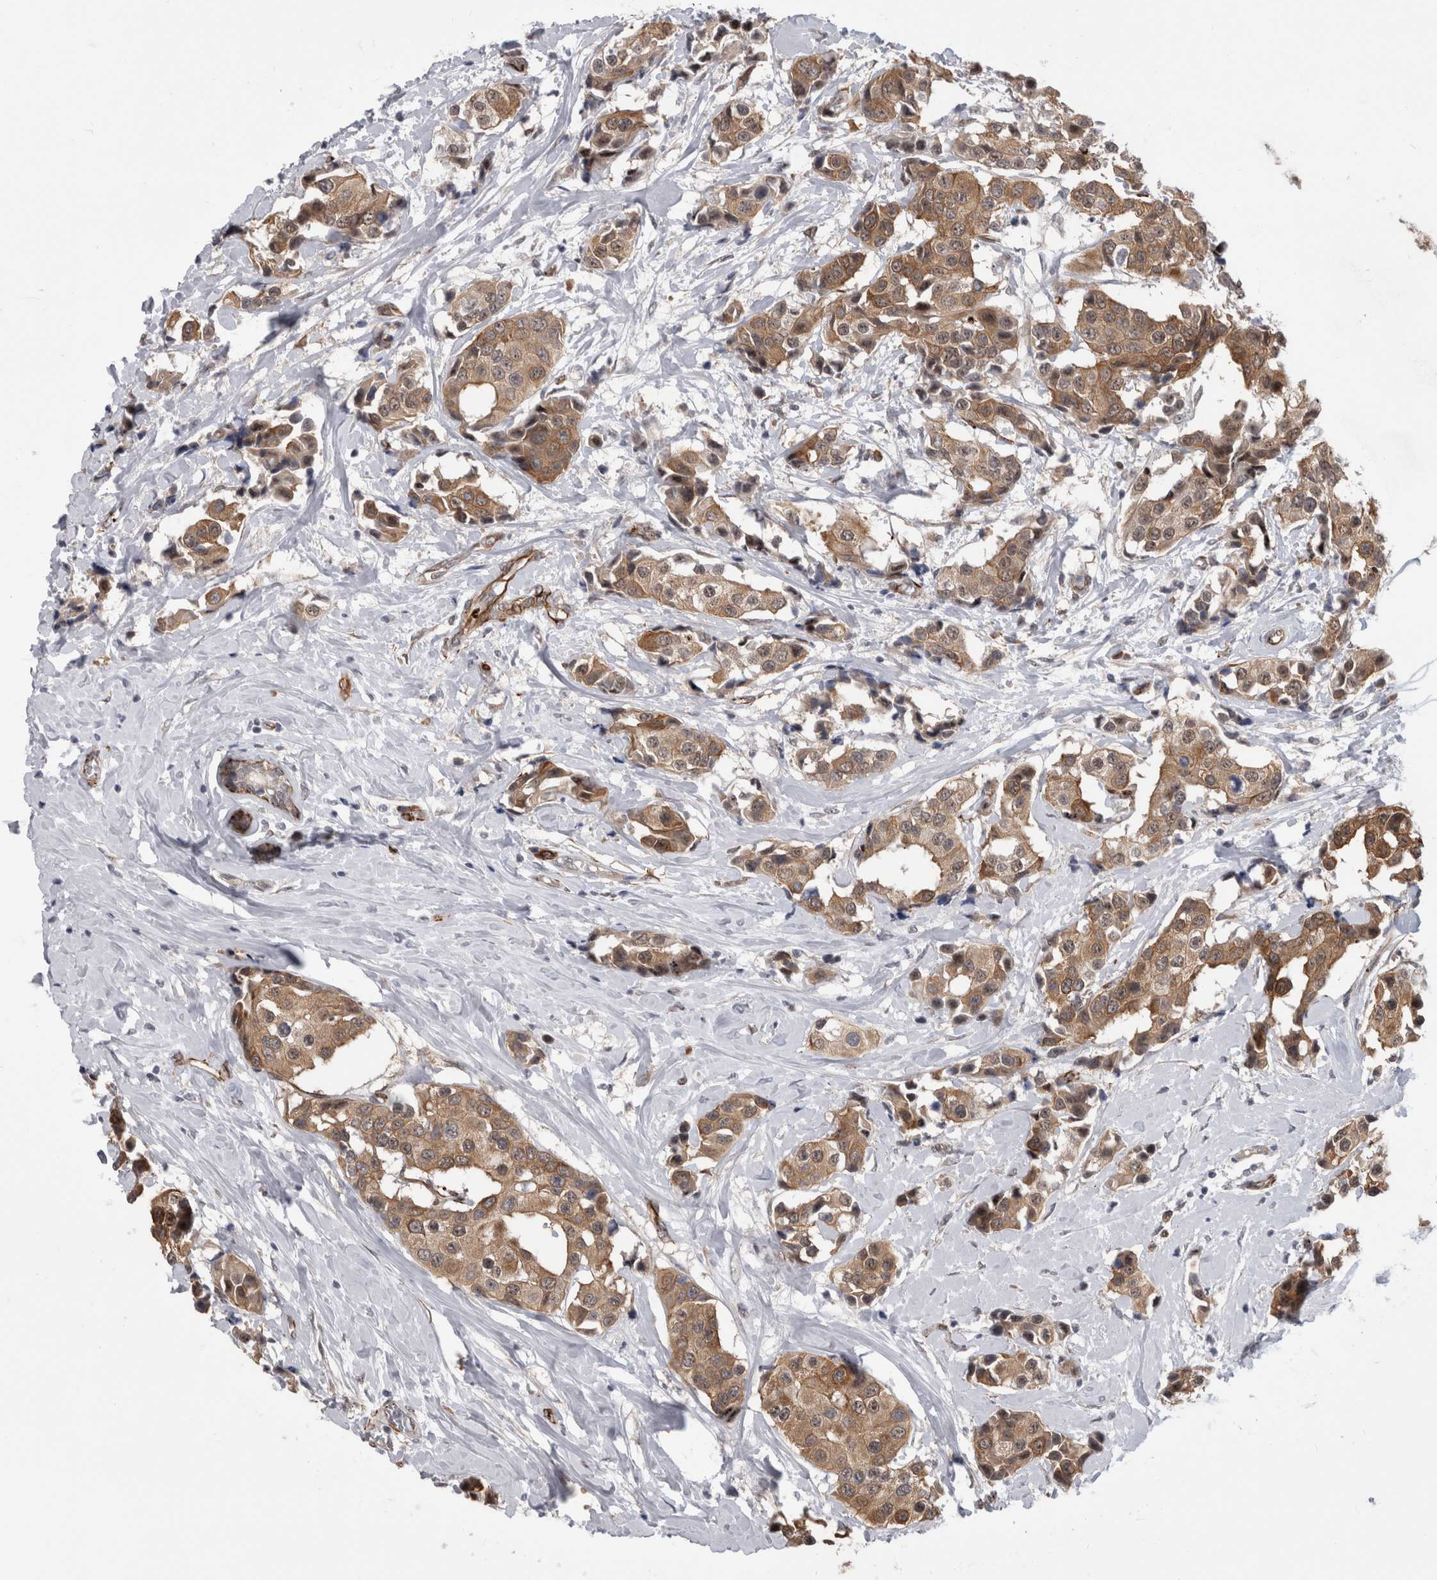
{"staining": {"intensity": "moderate", "quantity": ">75%", "location": "cytoplasmic/membranous"}, "tissue": "breast cancer", "cell_type": "Tumor cells", "image_type": "cancer", "snomed": [{"axis": "morphology", "description": "Normal tissue, NOS"}, {"axis": "morphology", "description": "Duct carcinoma"}, {"axis": "topography", "description": "Breast"}], "caption": "The photomicrograph reveals immunohistochemical staining of breast cancer (invasive ductal carcinoma). There is moderate cytoplasmic/membranous staining is present in about >75% of tumor cells.", "gene": "FAM83H", "patient": {"sex": "female", "age": 39}}